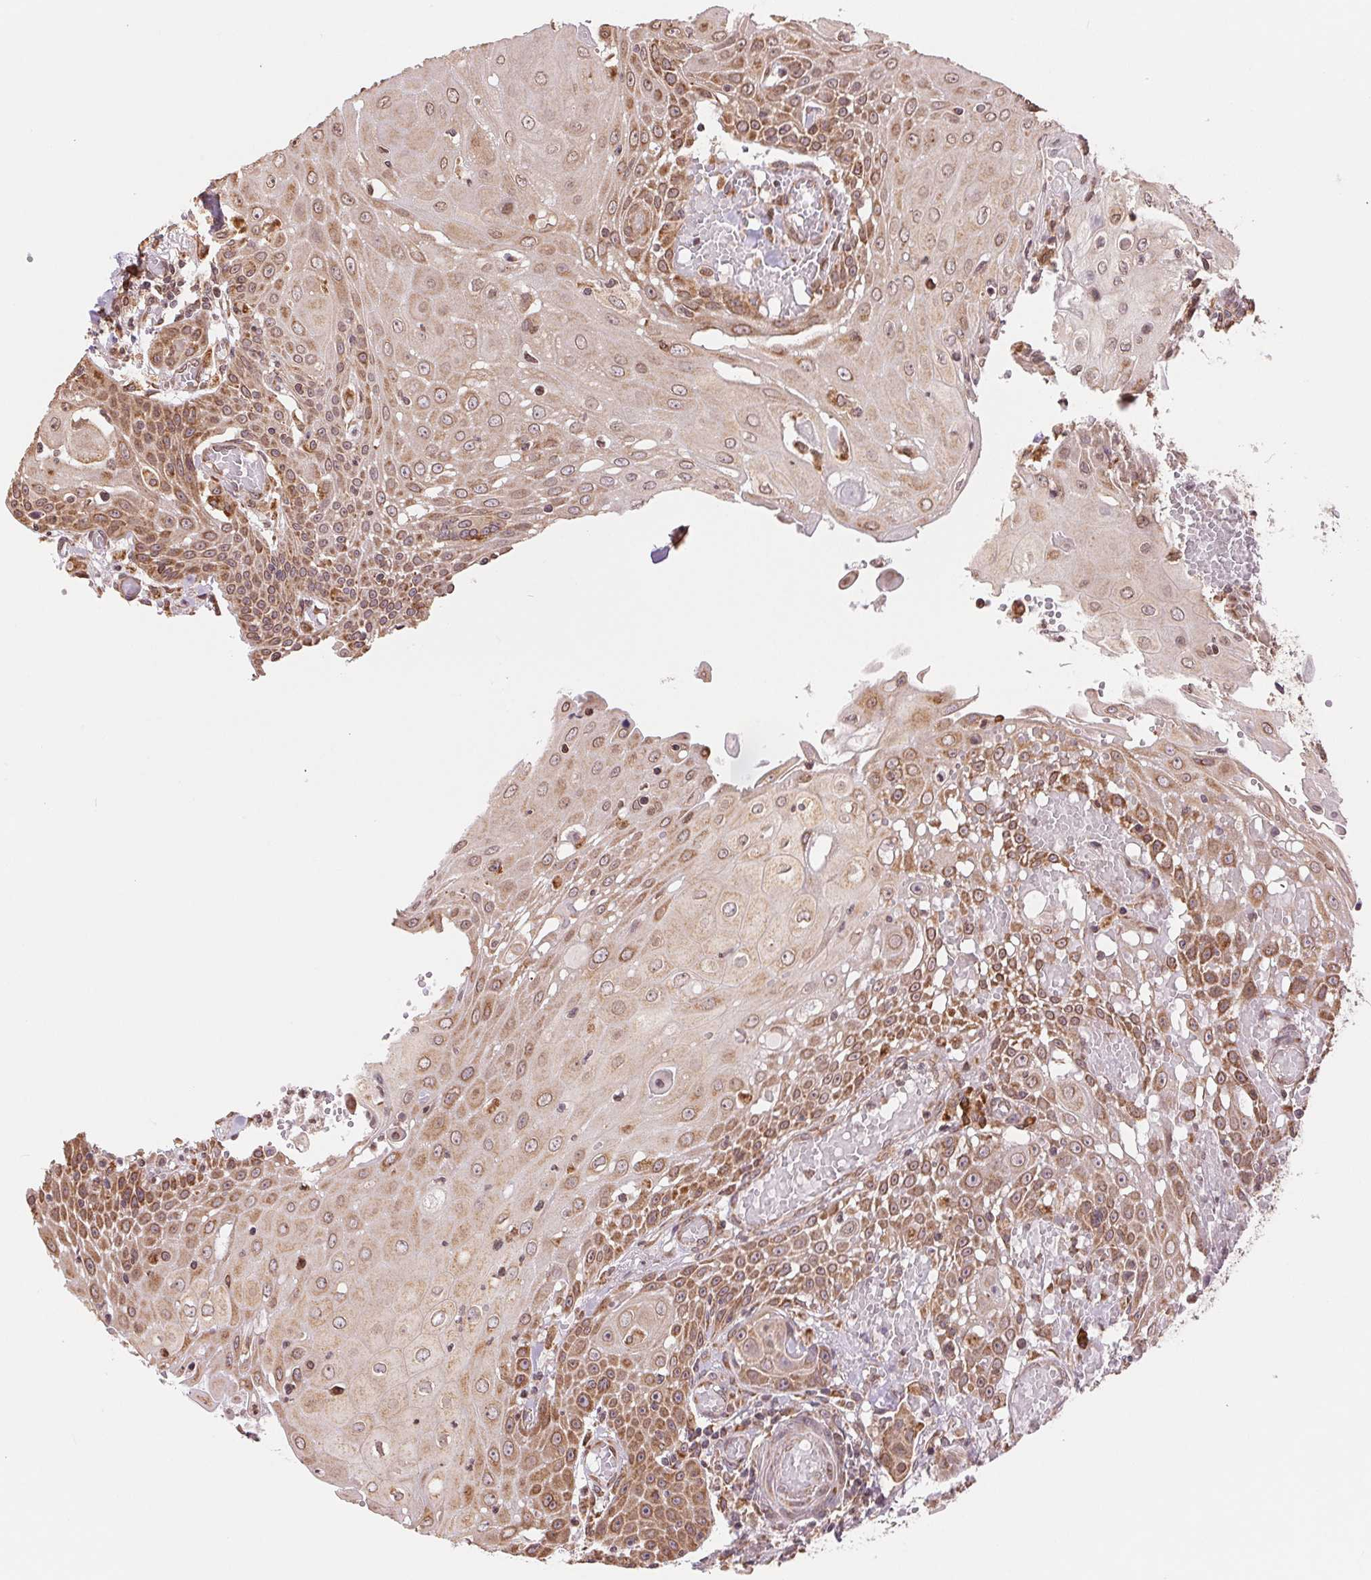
{"staining": {"intensity": "moderate", "quantity": ">75%", "location": "cytoplasmic/membranous"}, "tissue": "head and neck cancer", "cell_type": "Tumor cells", "image_type": "cancer", "snomed": [{"axis": "morphology", "description": "Normal tissue, NOS"}, {"axis": "morphology", "description": "Squamous cell carcinoma, NOS"}, {"axis": "topography", "description": "Oral tissue"}, {"axis": "topography", "description": "Head-Neck"}], "caption": "Protein staining of squamous cell carcinoma (head and neck) tissue displays moderate cytoplasmic/membranous expression in approximately >75% of tumor cells.", "gene": "RPN1", "patient": {"sex": "female", "age": 55}}